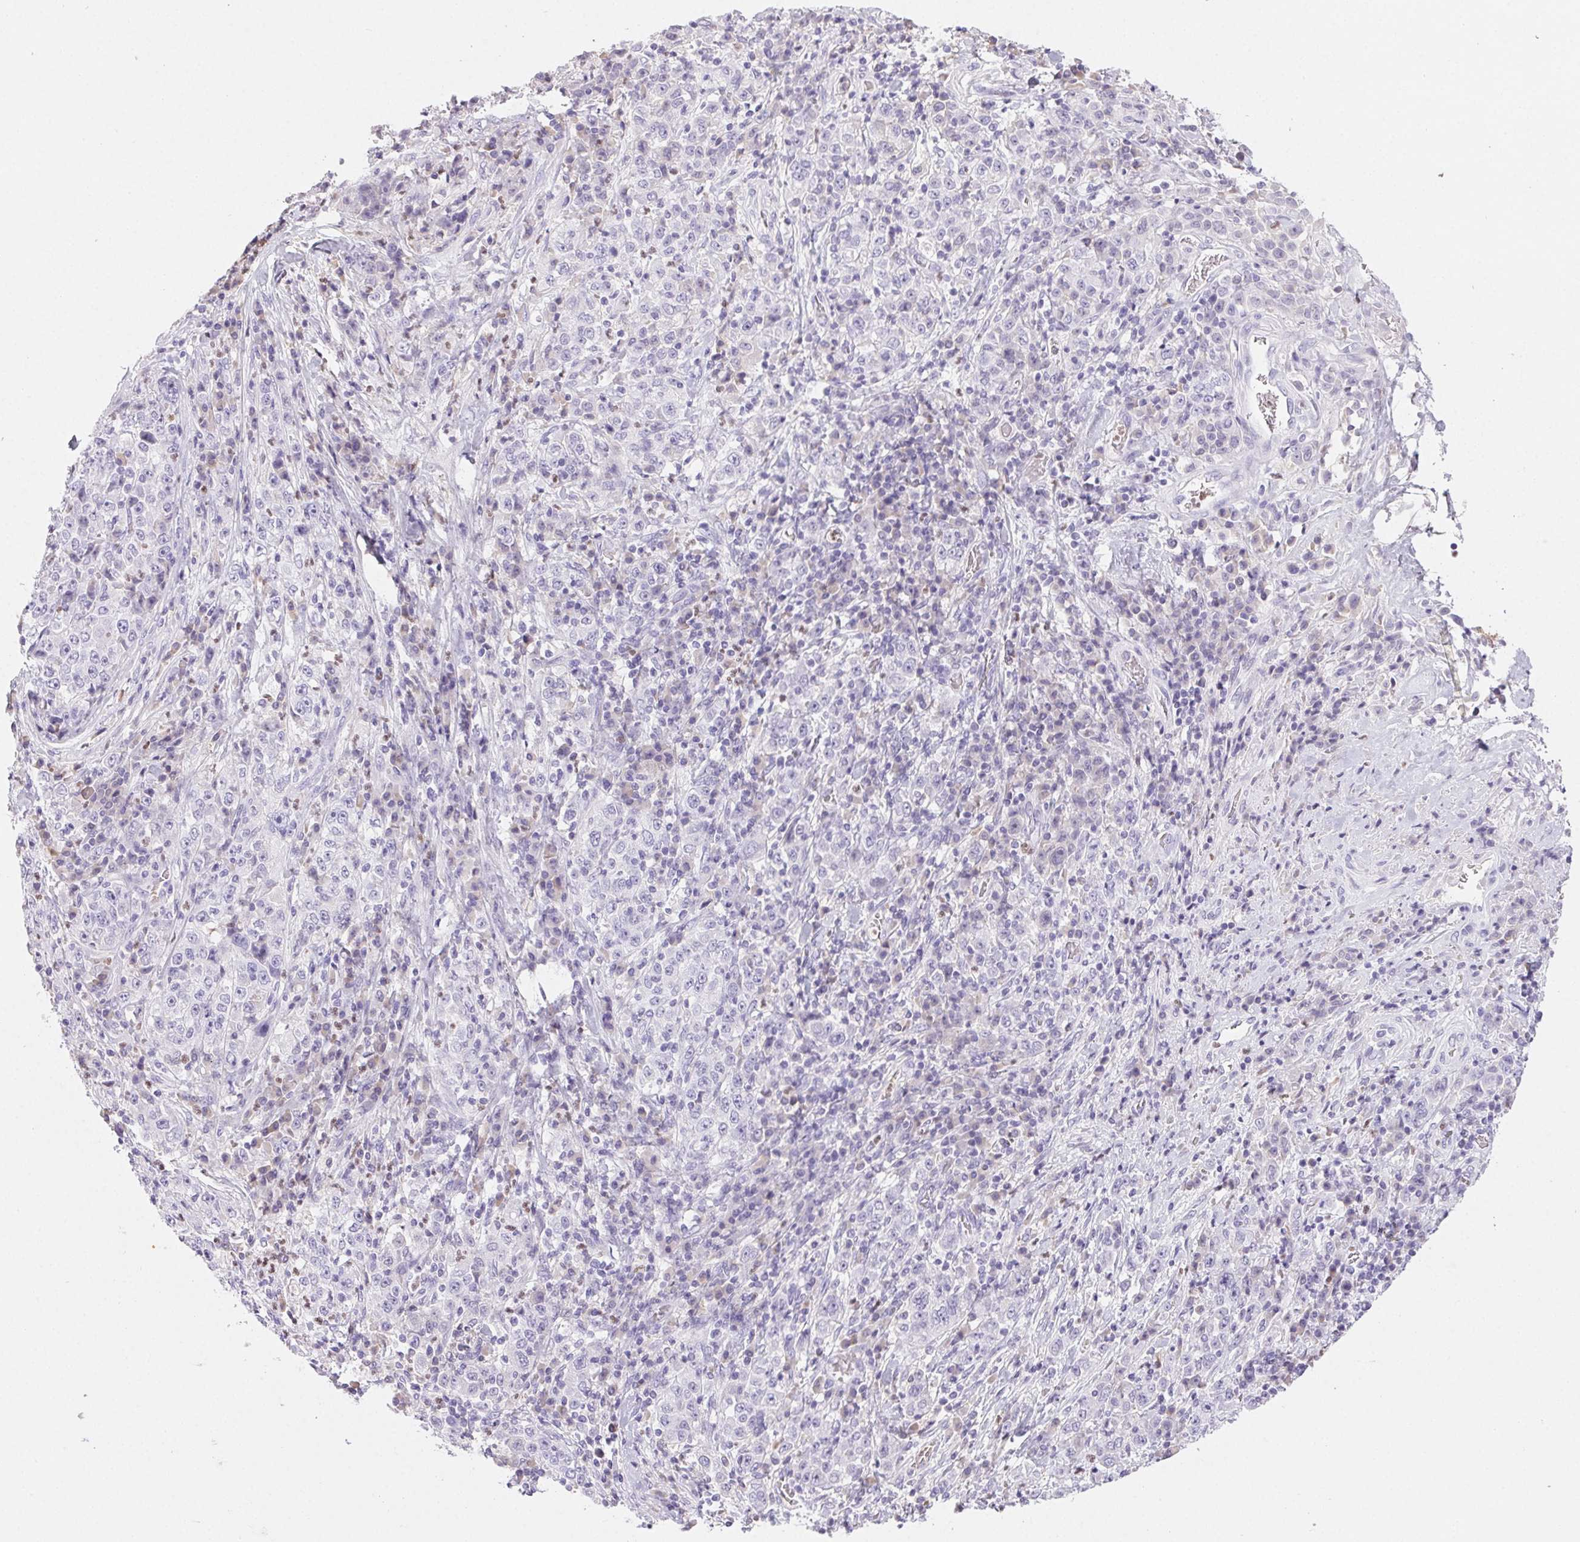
{"staining": {"intensity": "negative", "quantity": "none", "location": "none"}, "tissue": "stomach cancer", "cell_type": "Tumor cells", "image_type": "cancer", "snomed": [{"axis": "morphology", "description": "Normal tissue, NOS"}, {"axis": "morphology", "description": "Adenocarcinoma, NOS"}, {"axis": "topography", "description": "Stomach, upper"}, {"axis": "topography", "description": "Stomach"}], "caption": "IHC of human stomach cancer (adenocarcinoma) reveals no staining in tumor cells.", "gene": "PADI4", "patient": {"sex": "male", "age": 59}}